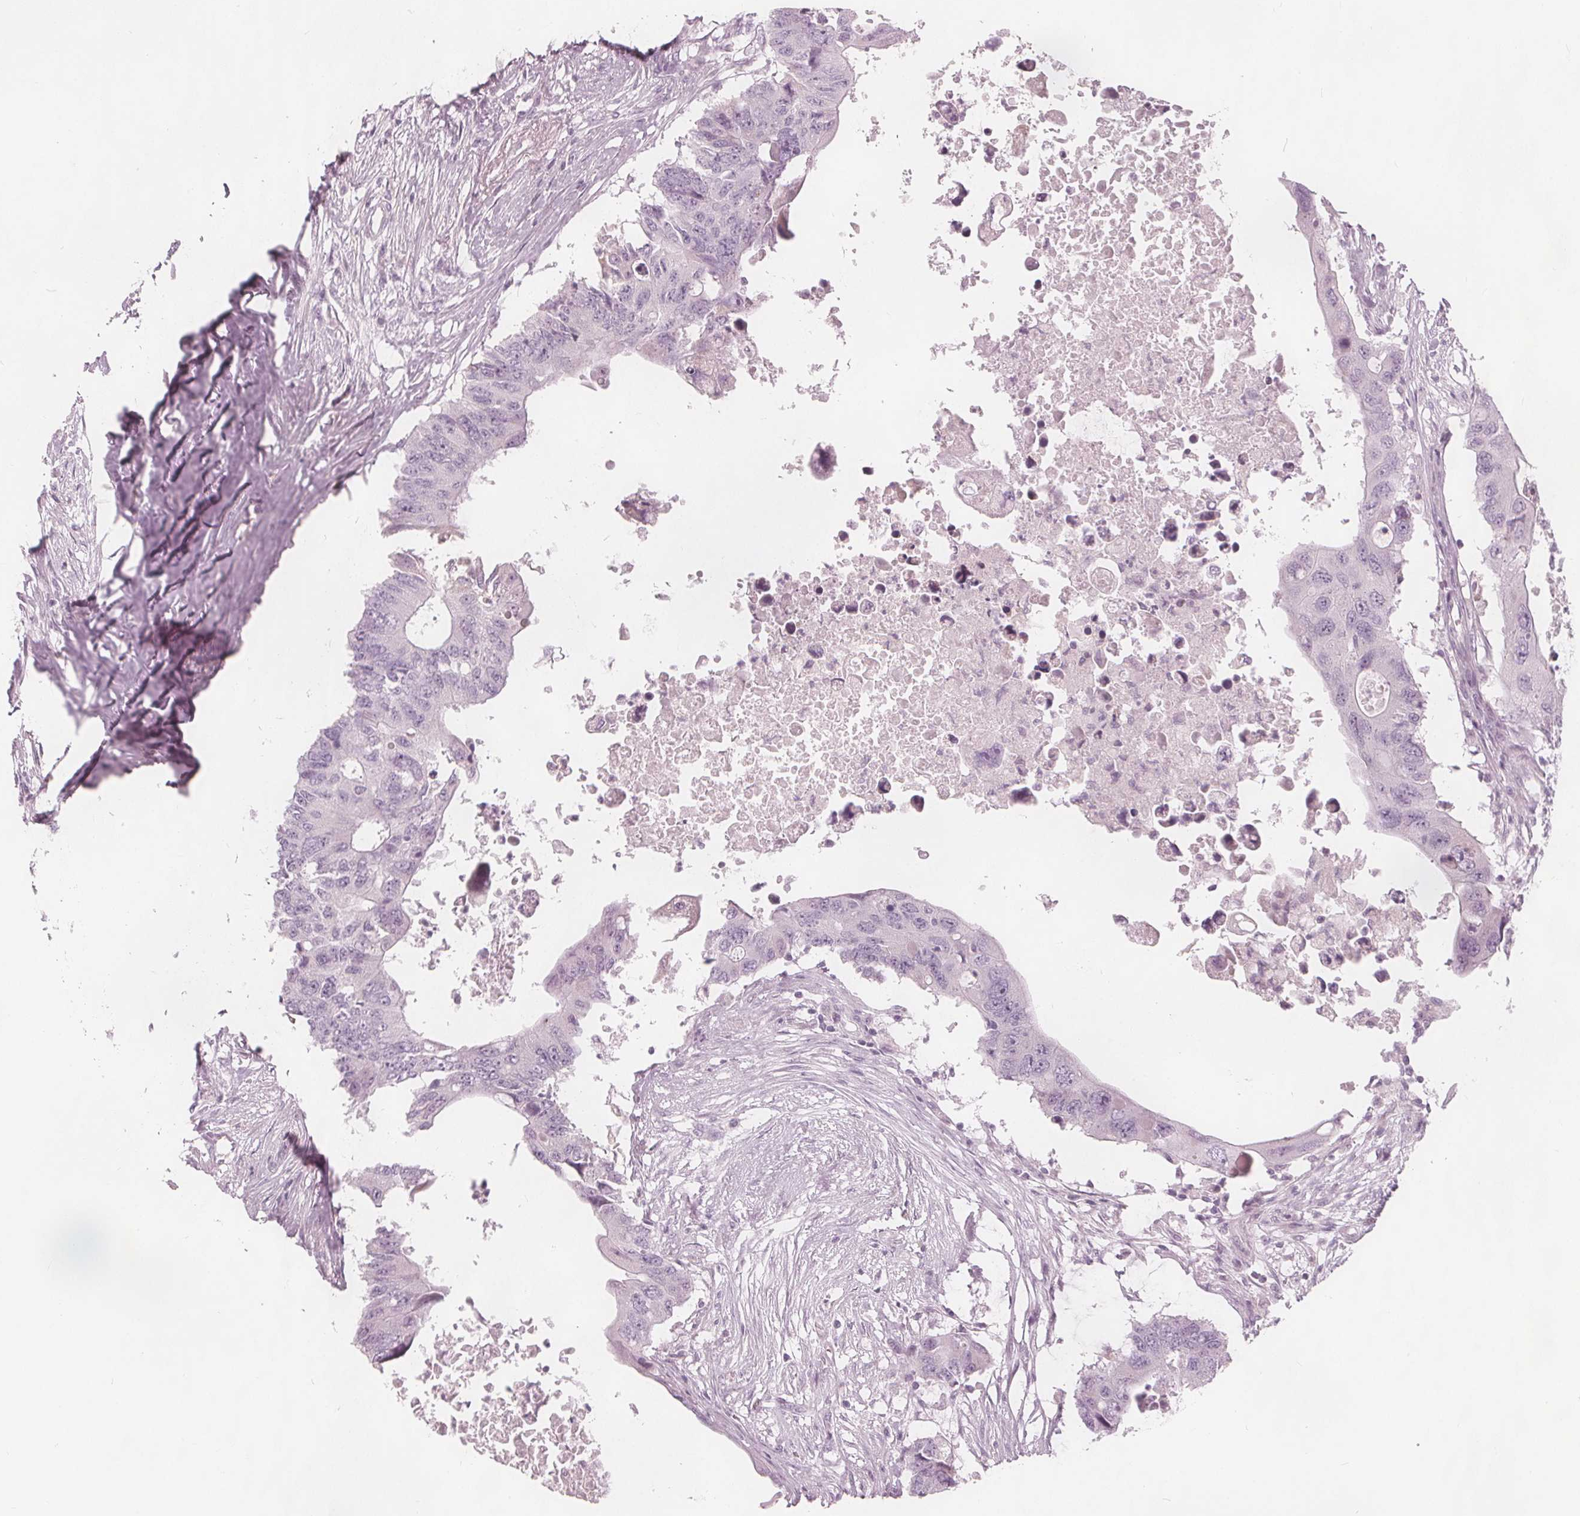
{"staining": {"intensity": "negative", "quantity": "none", "location": "none"}, "tissue": "colorectal cancer", "cell_type": "Tumor cells", "image_type": "cancer", "snomed": [{"axis": "morphology", "description": "Adenocarcinoma, NOS"}, {"axis": "topography", "description": "Colon"}], "caption": "Colorectal adenocarcinoma stained for a protein using IHC reveals no positivity tumor cells.", "gene": "BRSK1", "patient": {"sex": "male", "age": 71}}